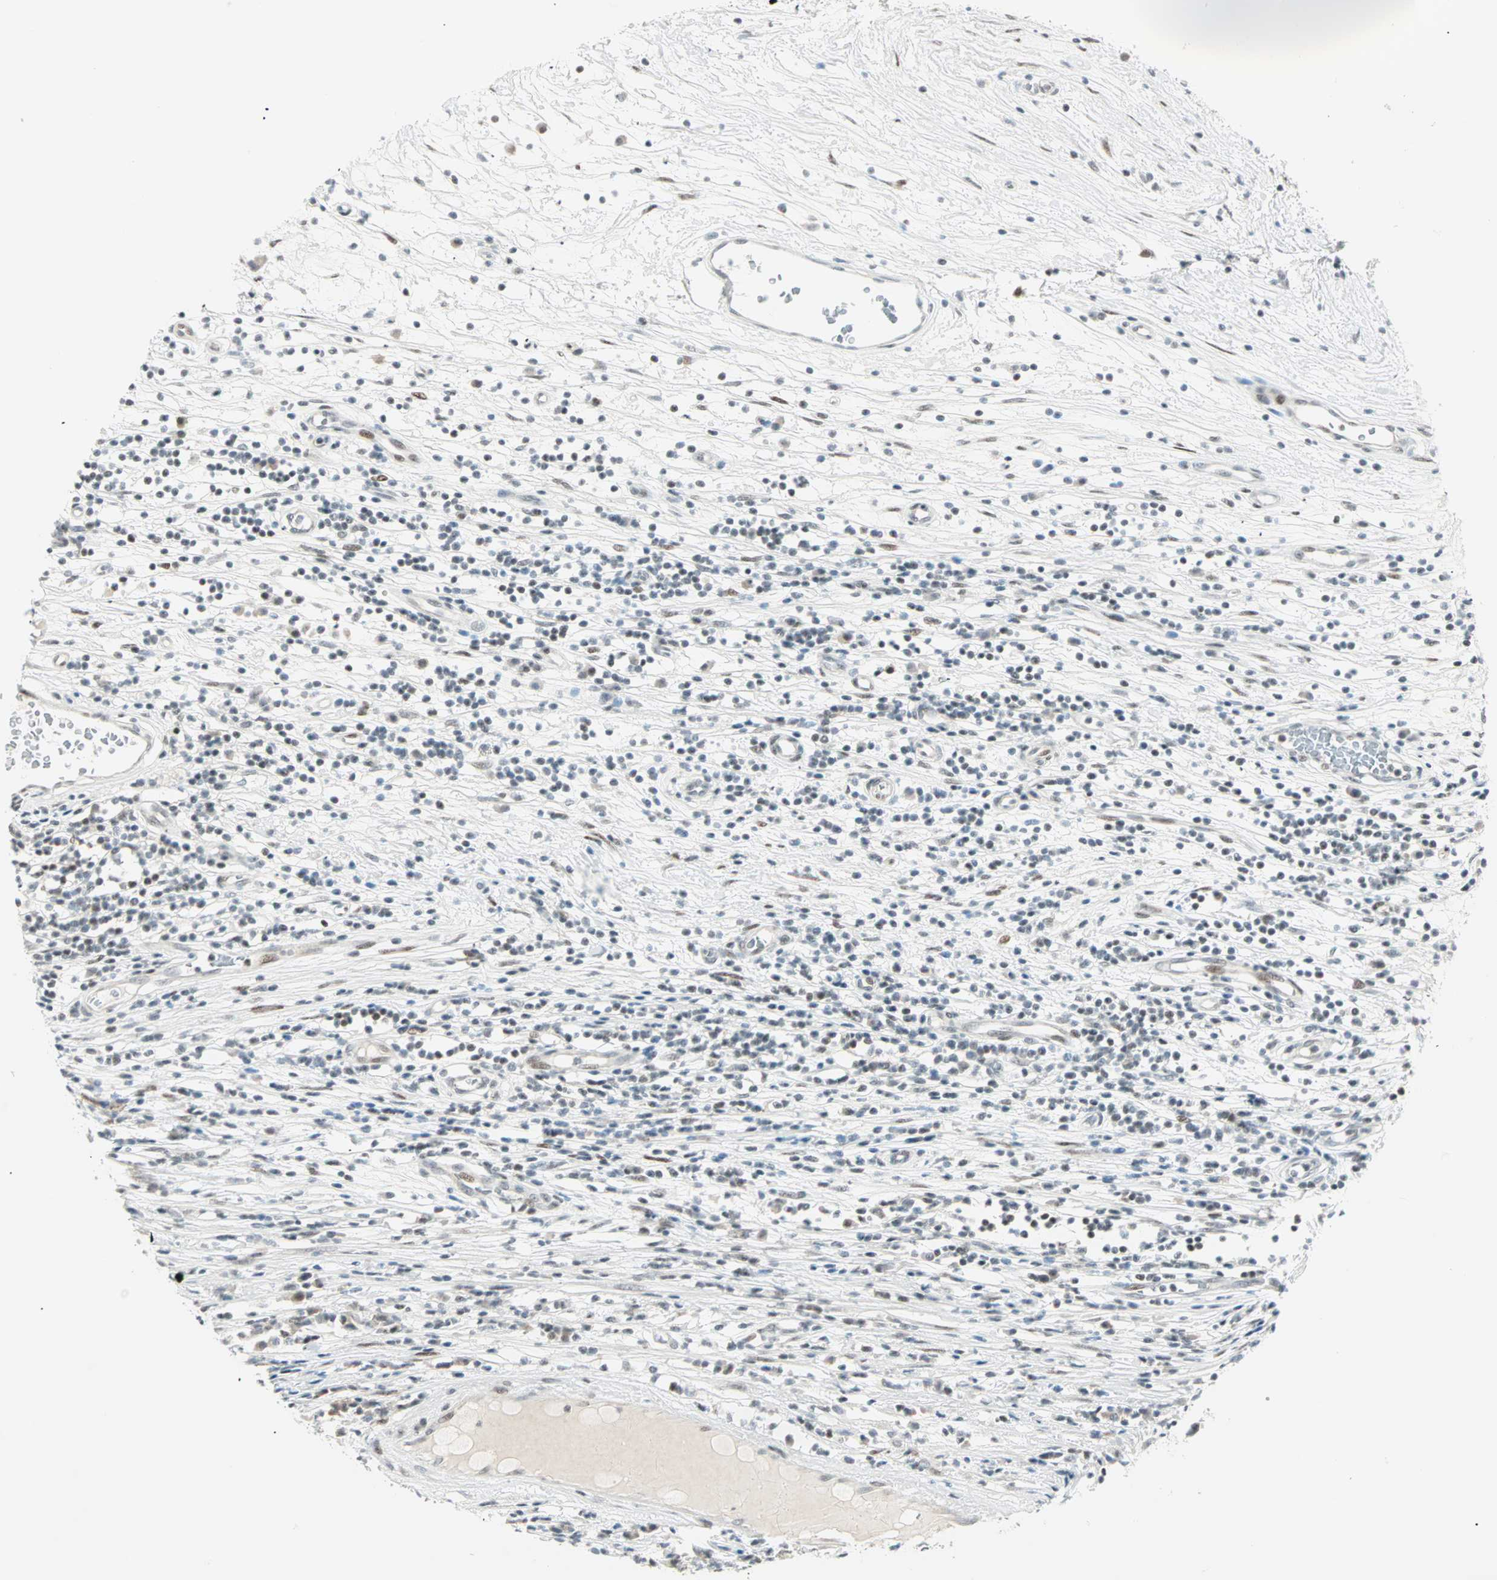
{"staining": {"intensity": "negative", "quantity": "none", "location": "none"}, "tissue": "testis cancer", "cell_type": "Tumor cells", "image_type": "cancer", "snomed": [{"axis": "morphology", "description": "Seminoma, NOS"}, {"axis": "topography", "description": "Testis"}], "caption": "Tumor cells are negative for protein expression in human testis seminoma.", "gene": "PKNOX1", "patient": {"sex": "male", "age": 65}}